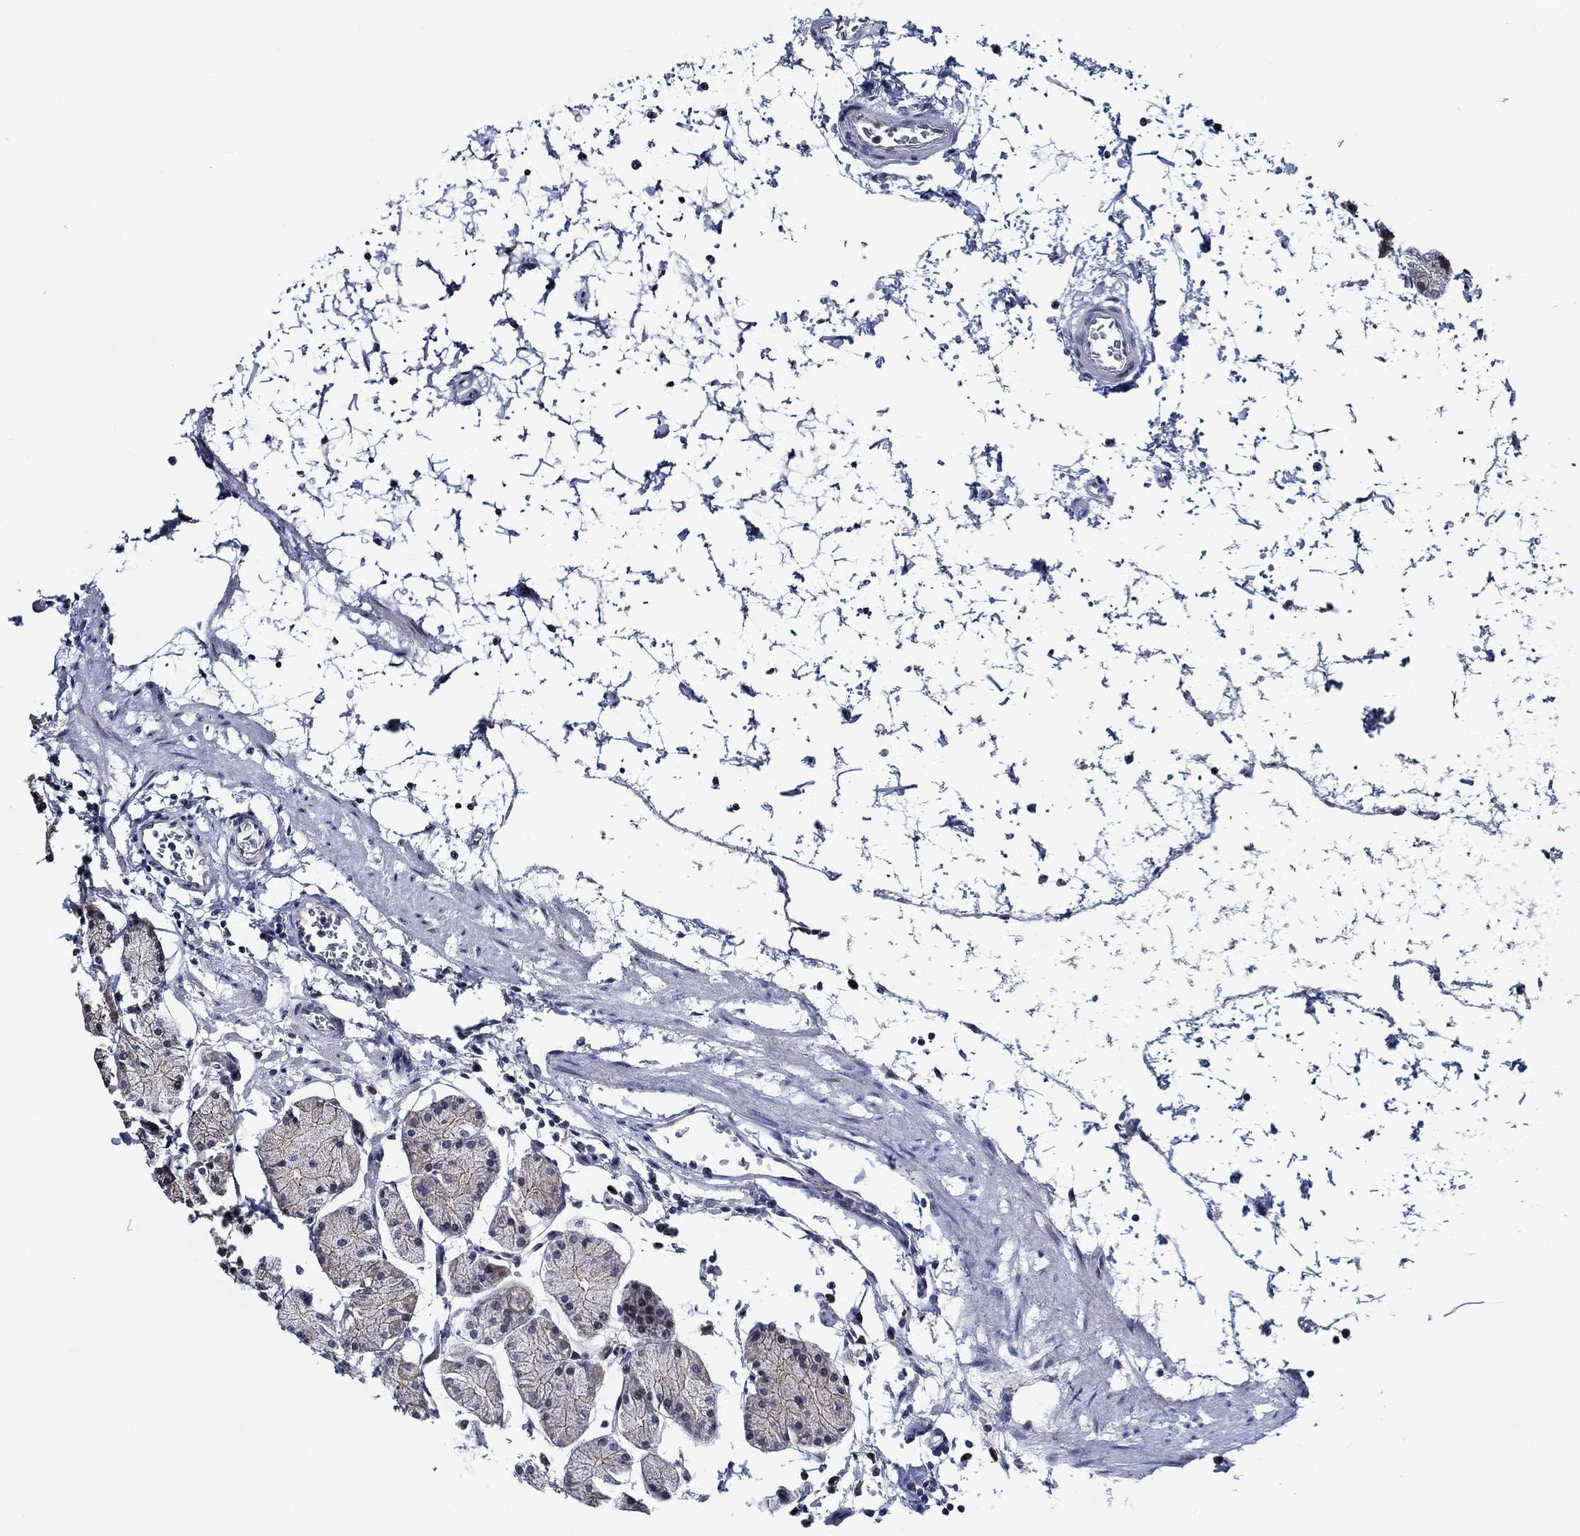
{"staining": {"intensity": "negative", "quantity": "none", "location": "none"}, "tissue": "stomach", "cell_type": "Glandular cells", "image_type": "normal", "snomed": [{"axis": "morphology", "description": "Normal tissue, NOS"}, {"axis": "topography", "description": "Stomach"}], "caption": "DAB immunohistochemical staining of normal stomach exhibits no significant expression in glandular cells. The staining is performed using DAB brown chromogen with nuclei counter-stained in using hematoxylin.", "gene": "C8orf48", "patient": {"sex": "male", "age": 54}}